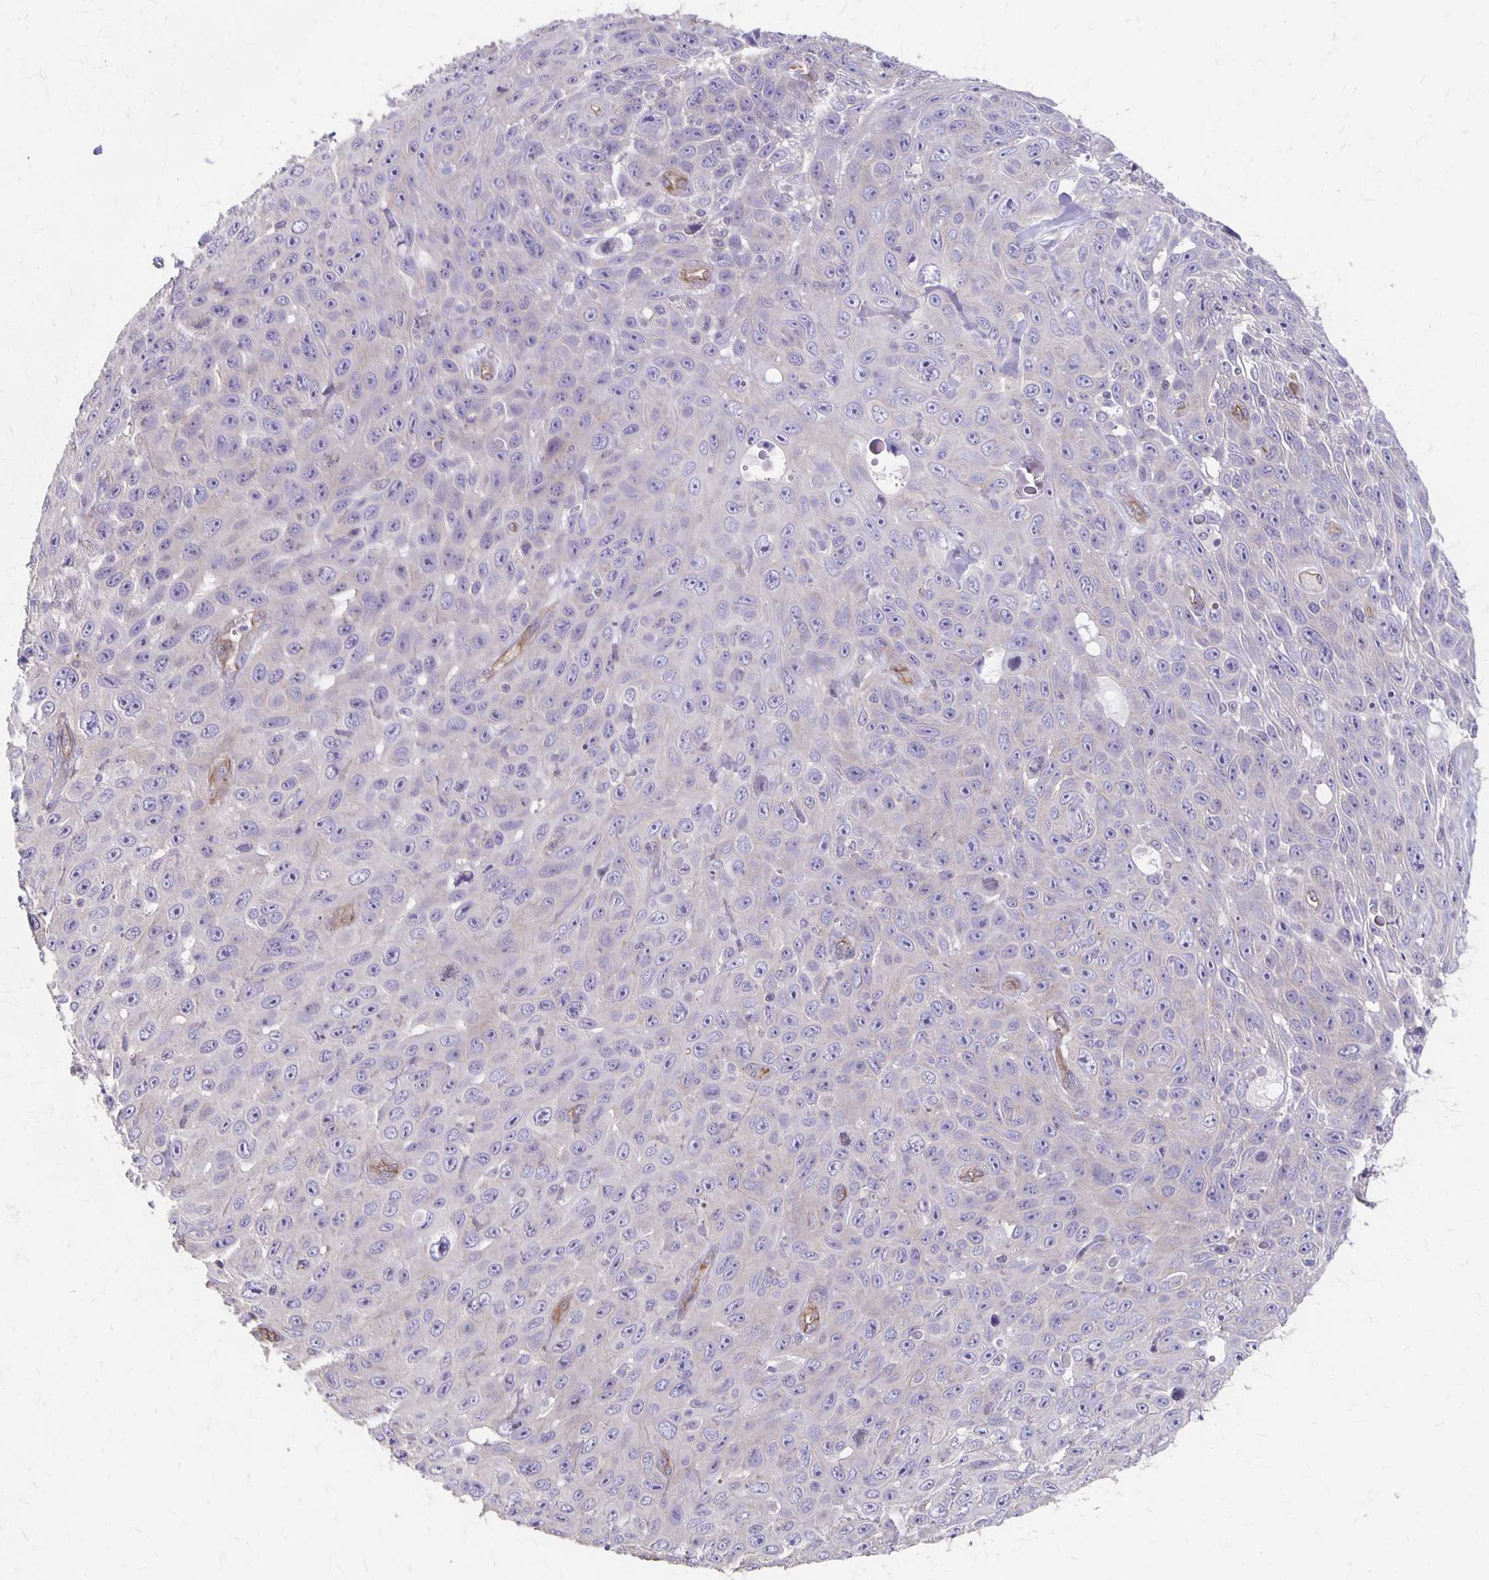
{"staining": {"intensity": "negative", "quantity": "none", "location": "none"}, "tissue": "skin cancer", "cell_type": "Tumor cells", "image_type": "cancer", "snomed": [{"axis": "morphology", "description": "Squamous cell carcinoma, NOS"}, {"axis": "topography", "description": "Skin"}], "caption": "This is an immunohistochemistry micrograph of skin cancer (squamous cell carcinoma). There is no positivity in tumor cells.", "gene": "PPP1R3E", "patient": {"sex": "male", "age": 82}}